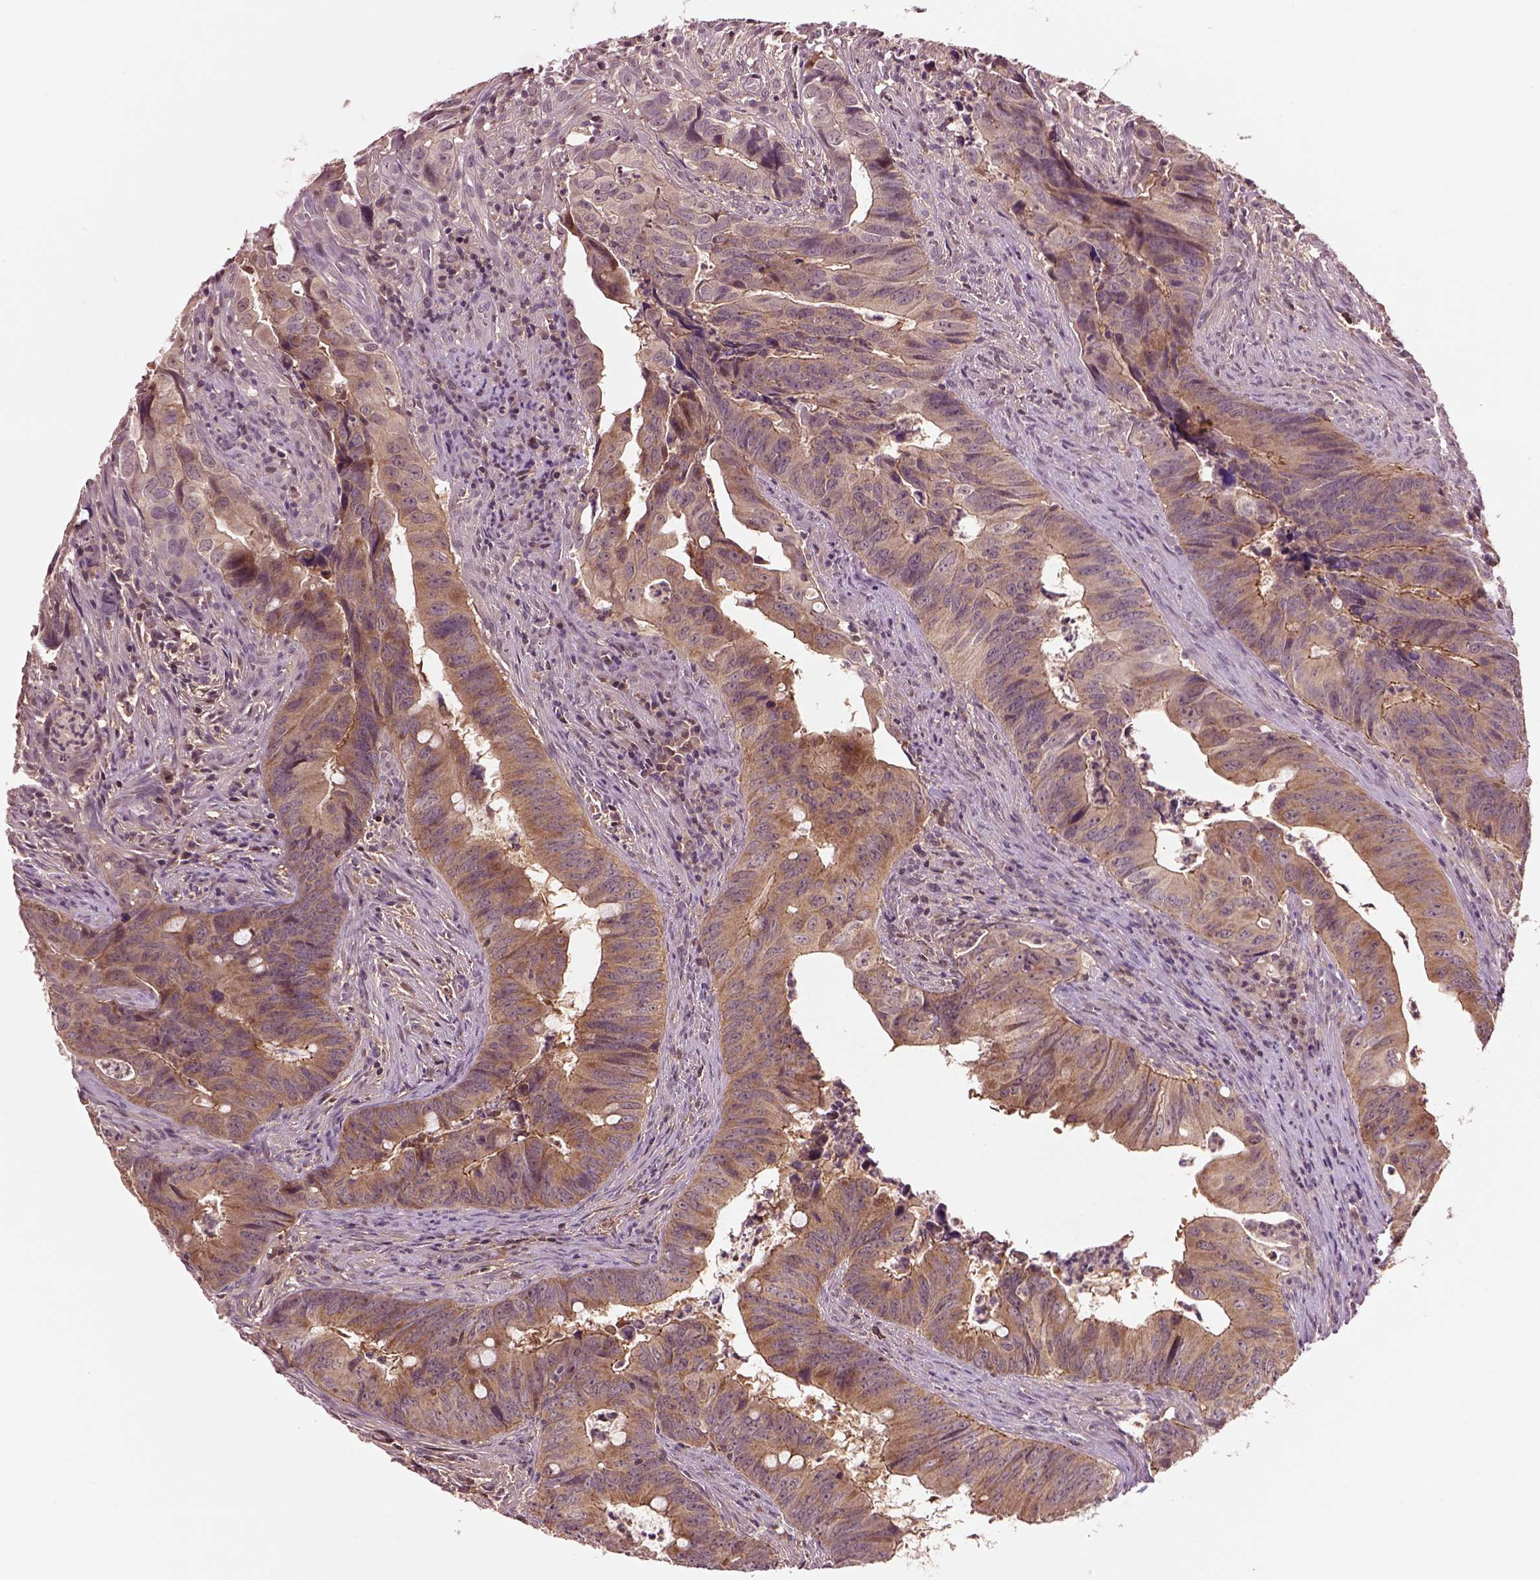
{"staining": {"intensity": "moderate", "quantity": ">75%", "location": "cytoplasmic/membranous"}, "tissue": "colorectal cancer", "cell_type": "Tumor cells", "image_type": "cancer", "snomed": [{"axis": "morphology", "description": "Adenocarcinoma, NOS"}, {"axis": "topography", "description": "Colon"}], "caption": "Immunohistochemistry (IHC) of adenocarcinoma (colorectal) demonstrates medium levels of moderate cytoplasmic/membranous positivity in approximately >75% of tumor cells.", "gene": "MTHFS", "patient": {"sex": "female", "age": 82}}